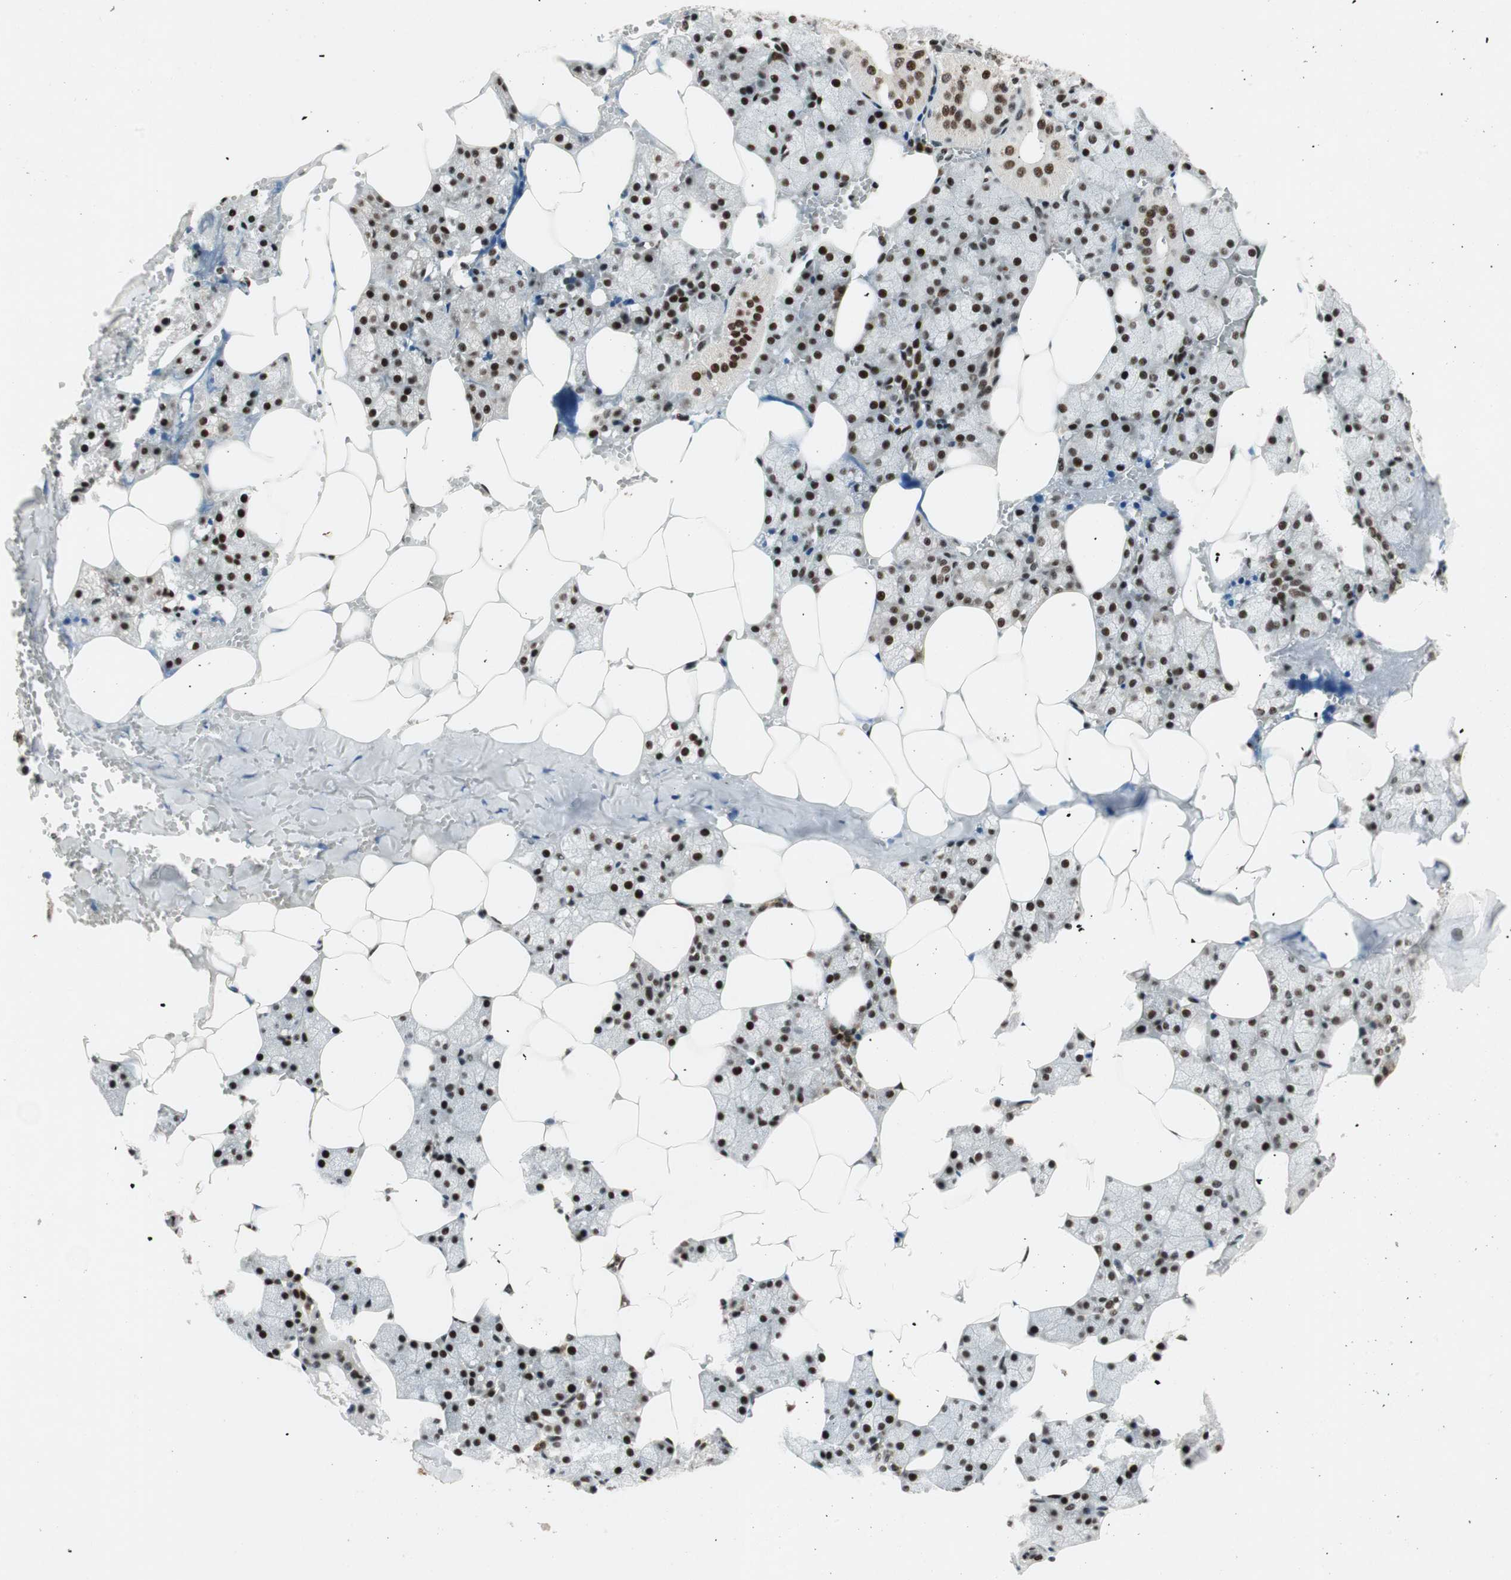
{"staining": {"intensity": "strong", "quantity": ">75%", "location": "nuclear"}, "tissue": "salivary gland", "cell_type": "Glandular cells", "image_type": "normal", "snomed": [{"axis": "morphology", "description": "Normal tissue, NOS"}, {"axis": "topography", "description": "Salivary gland"}], "caption": "This histopathology image reveals immunohistochemistry (IHC) staining of unremarkable human salivary gland, with high strong nuclear staining in approximately >75% of glandular cells.", "gene": "NCBP3", "patient": {"sex": "male", "age": 62}}